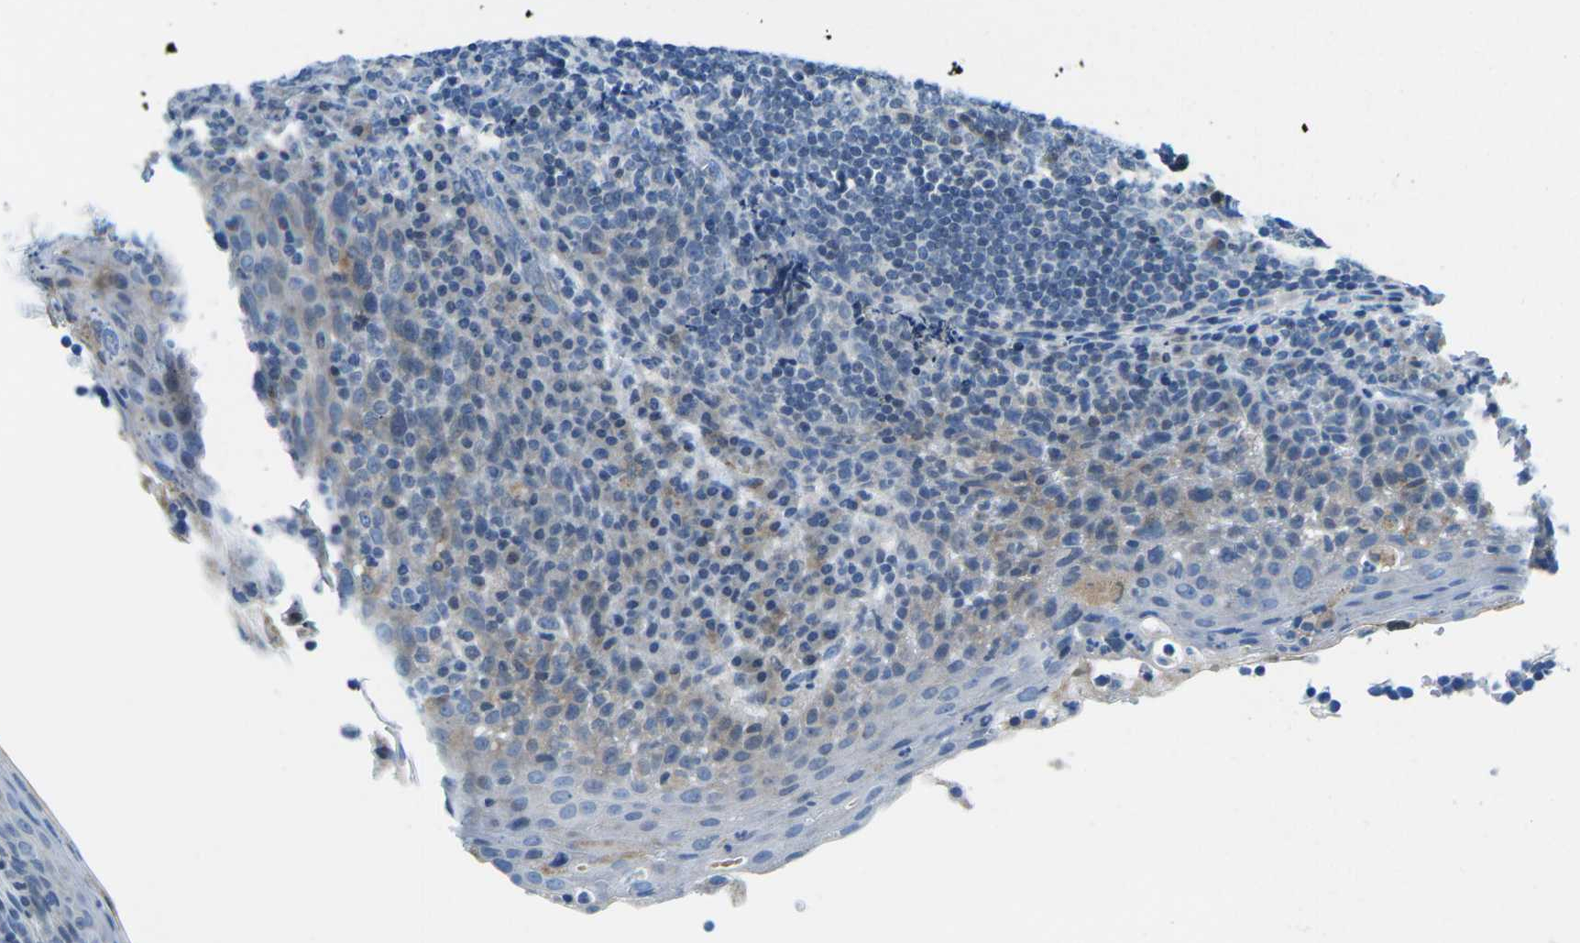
{"staining": {"intensity": "negative", "quantity": "none", "location": "none"}, "tissue": "tonsil", "cell_type": "Germinal center cells", "image_type": "normal", "snomed": [{"axis": "morphology", "description": "Normal tissue, NOS"}, {"axis": "topography", "description": "Tonsil"}], "caption": "DAB immunohistochemical staining of benign human tonsil shows no significant positivity in germinal center cells. (DAB immunohistochemistry (IHC) visualized using brightfield microscopy, high magnification).", "gene": "CFB", "patient": {"sex": "male", "age": 17}}